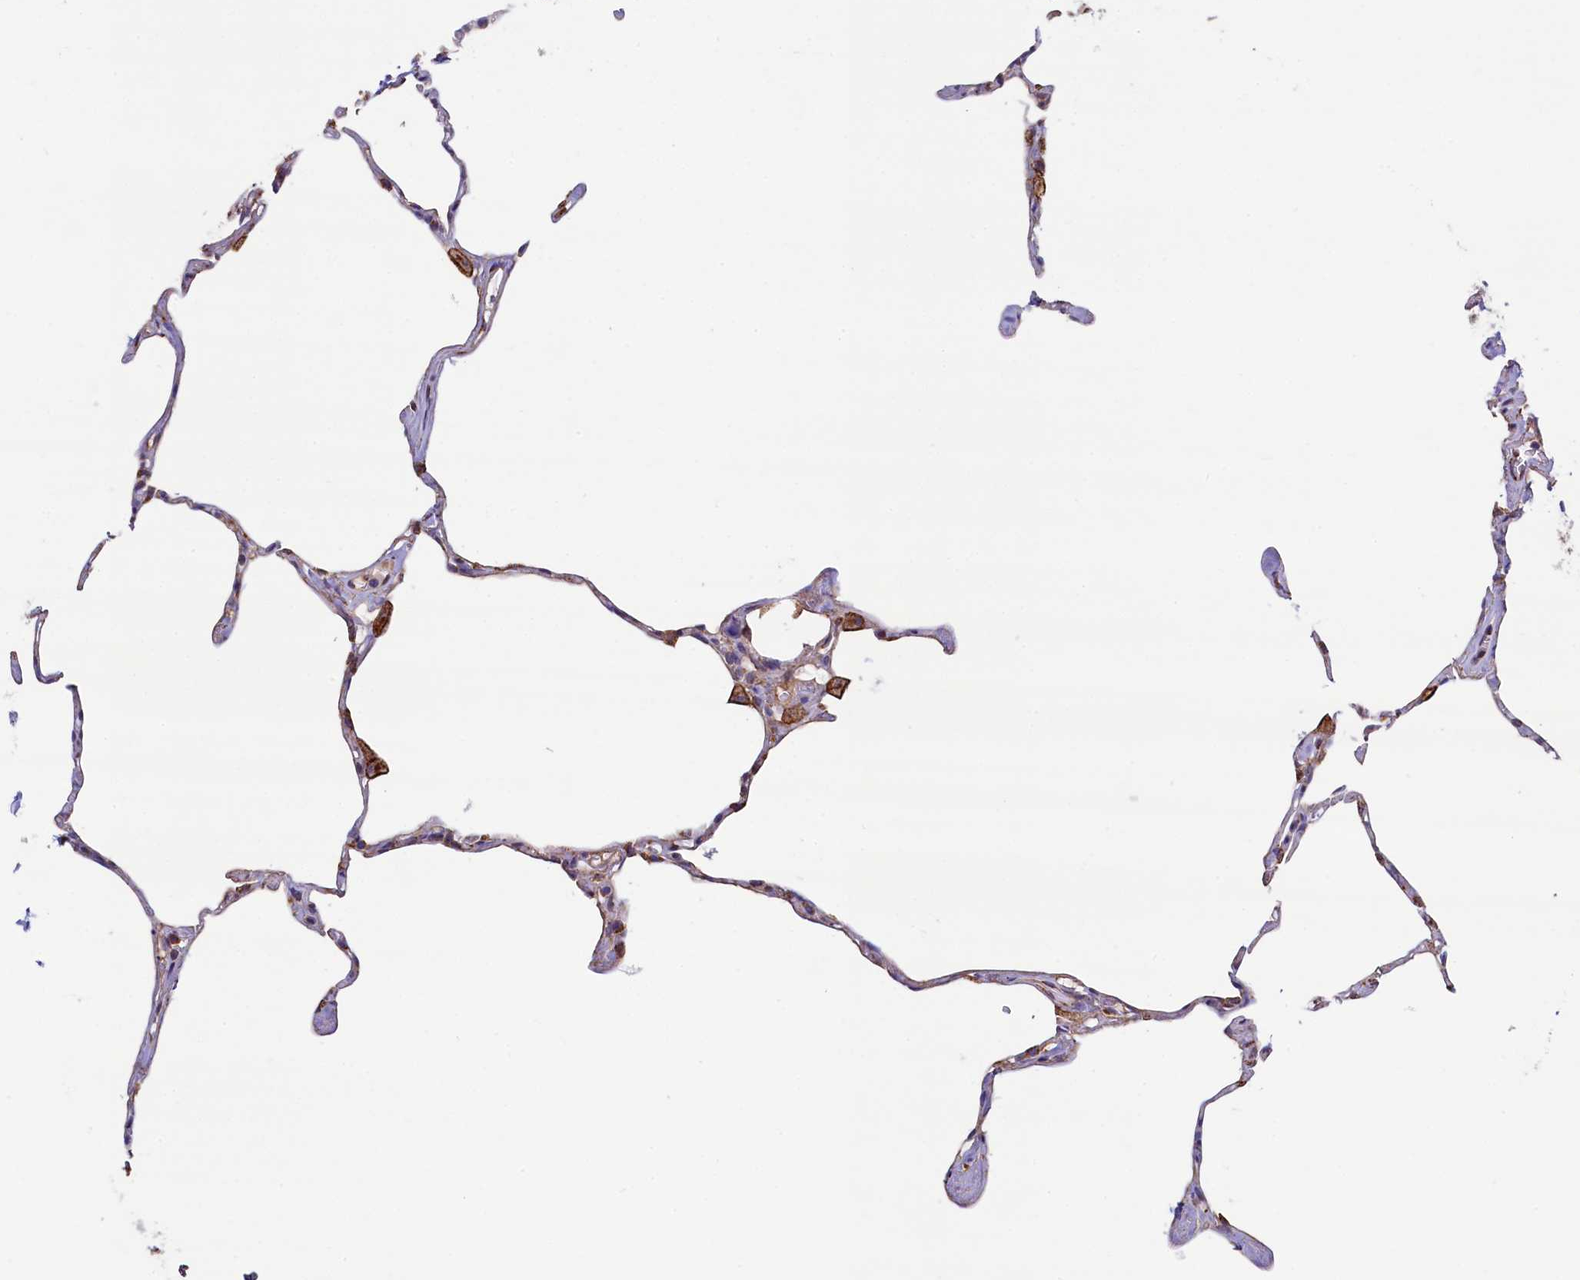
{"staining": {"intensity": "moderate", "quantity": "<25%", "location": "cytoplasmic/membranous"}, "tissue": "lung", "cell_type": "Alveolar cells", "image_type": "normal", "snomed": [{"axis": "morphology", "description": "Normal tissue, NOS"}, {"axis": "topography", "description": "Lung"}], "caption": "Normal lung reveals moderate cytoplasmic/membranous positivity in approximately <25% of alveolar cells, visualized by immunohistochemistry. (brown staining indicates protein expression, while blue staining denotes nuclei).", "gene": "GPR21", "patient": {"sex": "male", "age": 65}}